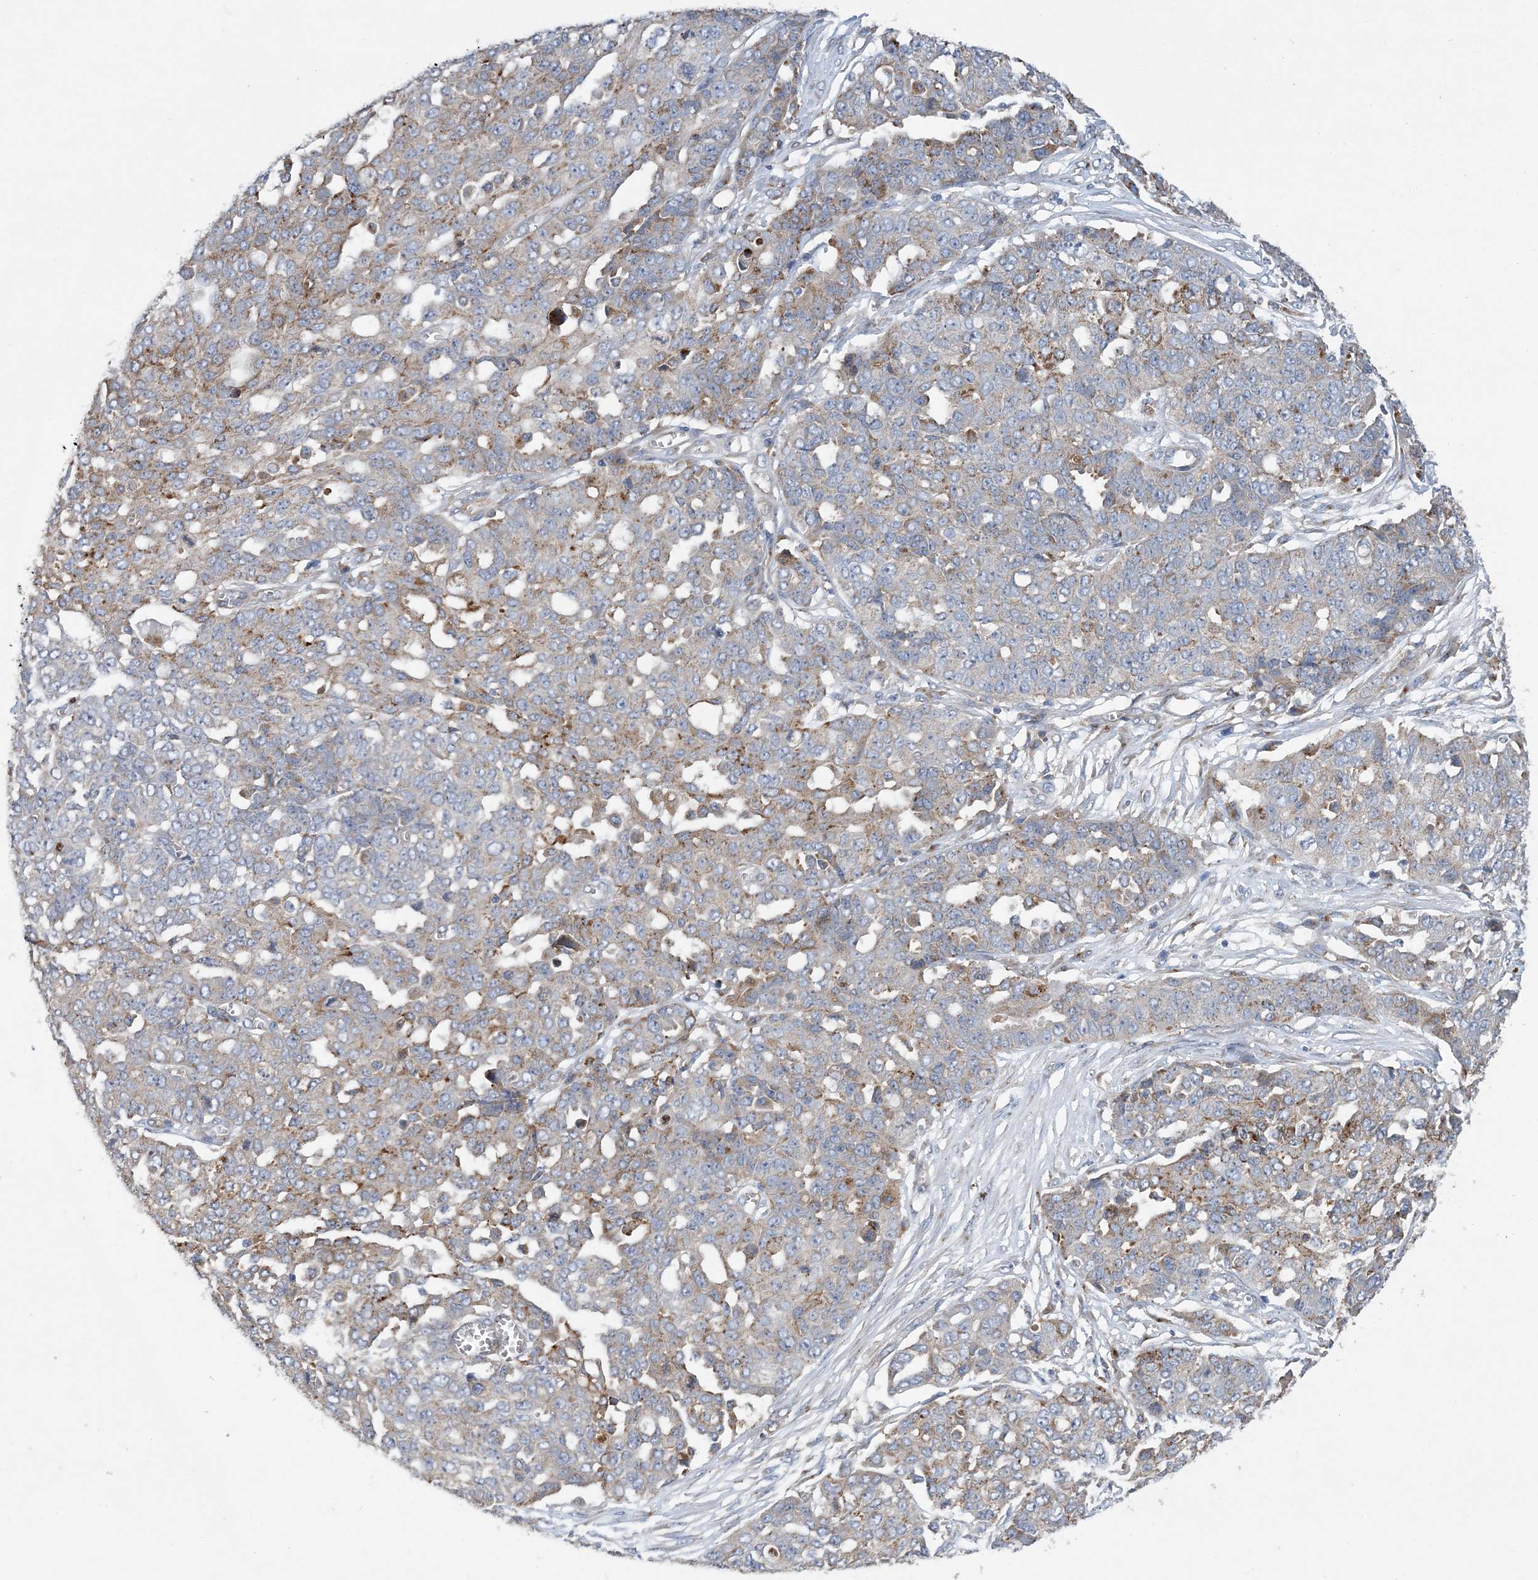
{"staining": {"intensity": "moderate", "quantity": "<25%", "location": "cytoplasmic/membranous"}, "tissue": "ovarian cancer", "cell_type": "Tumor cells", "image_type": "cancer", "snomed": [{"axis": "morphology", "description": "Cystadenocarcinoma, serous, NOS"}, {"axis": "topography", "description": "Soft tissue"}, {"axis": "topography", "description": "Ovary"}], "caption": "This histopathology image demonstrates ovarian cancer stained with immunohistochemistry (IHC) to label a protein in brown. The cytoplasmic/membranous of tumor cells show moderate positivity for the protein. Nuclei are counter-stained blue.", "gene": "PTTG1IP", "patient": {"sex": "female", "age": 57}}